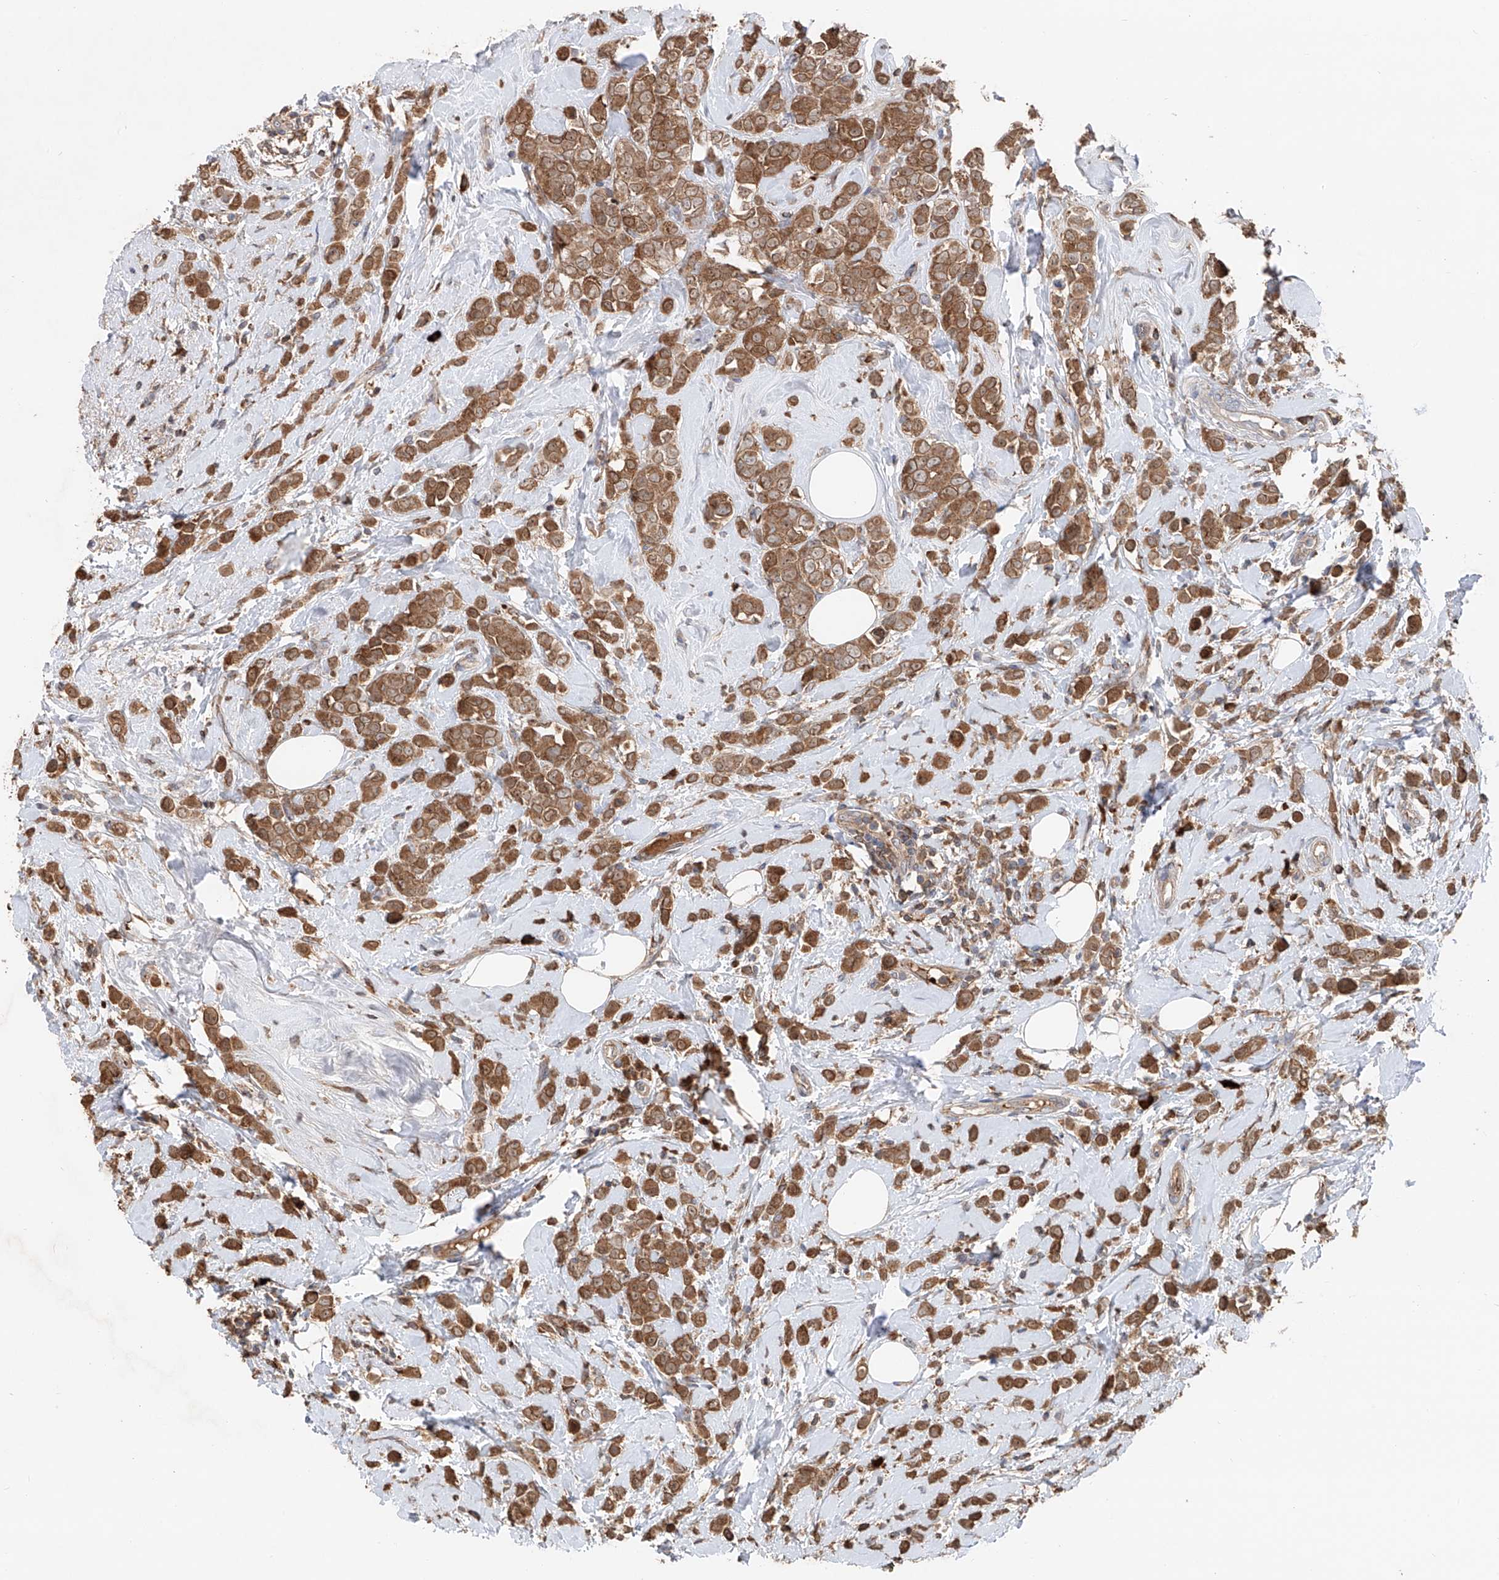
{"staining": {"intensity": "moderate", "quantity": ">75%", "location": "cytoplasmic/membranous"}, "tissue": "breast cancer", "cell_type": "Tumor cells", "image_type": "cancer", "snomed": [{"axis": "morphology", "description": "Lobular carcinoma"}, {"axis": "topography", "description": "Breast"}], "caption": "Immunohistochemical staining of human breast cancer (lobular carcinoma) displays medium levels of moderate cytoplasmic/membranous protein positivity in about >75% of tumor cells. The staining is performed using DAB (3,3'-diaminobenzidine) brown chromogen to label protein expression. The nuclei are counter-stained blue using hematoxylin.", "gene": "EDN1", "patient": {"sex": "female", "age": 47}}